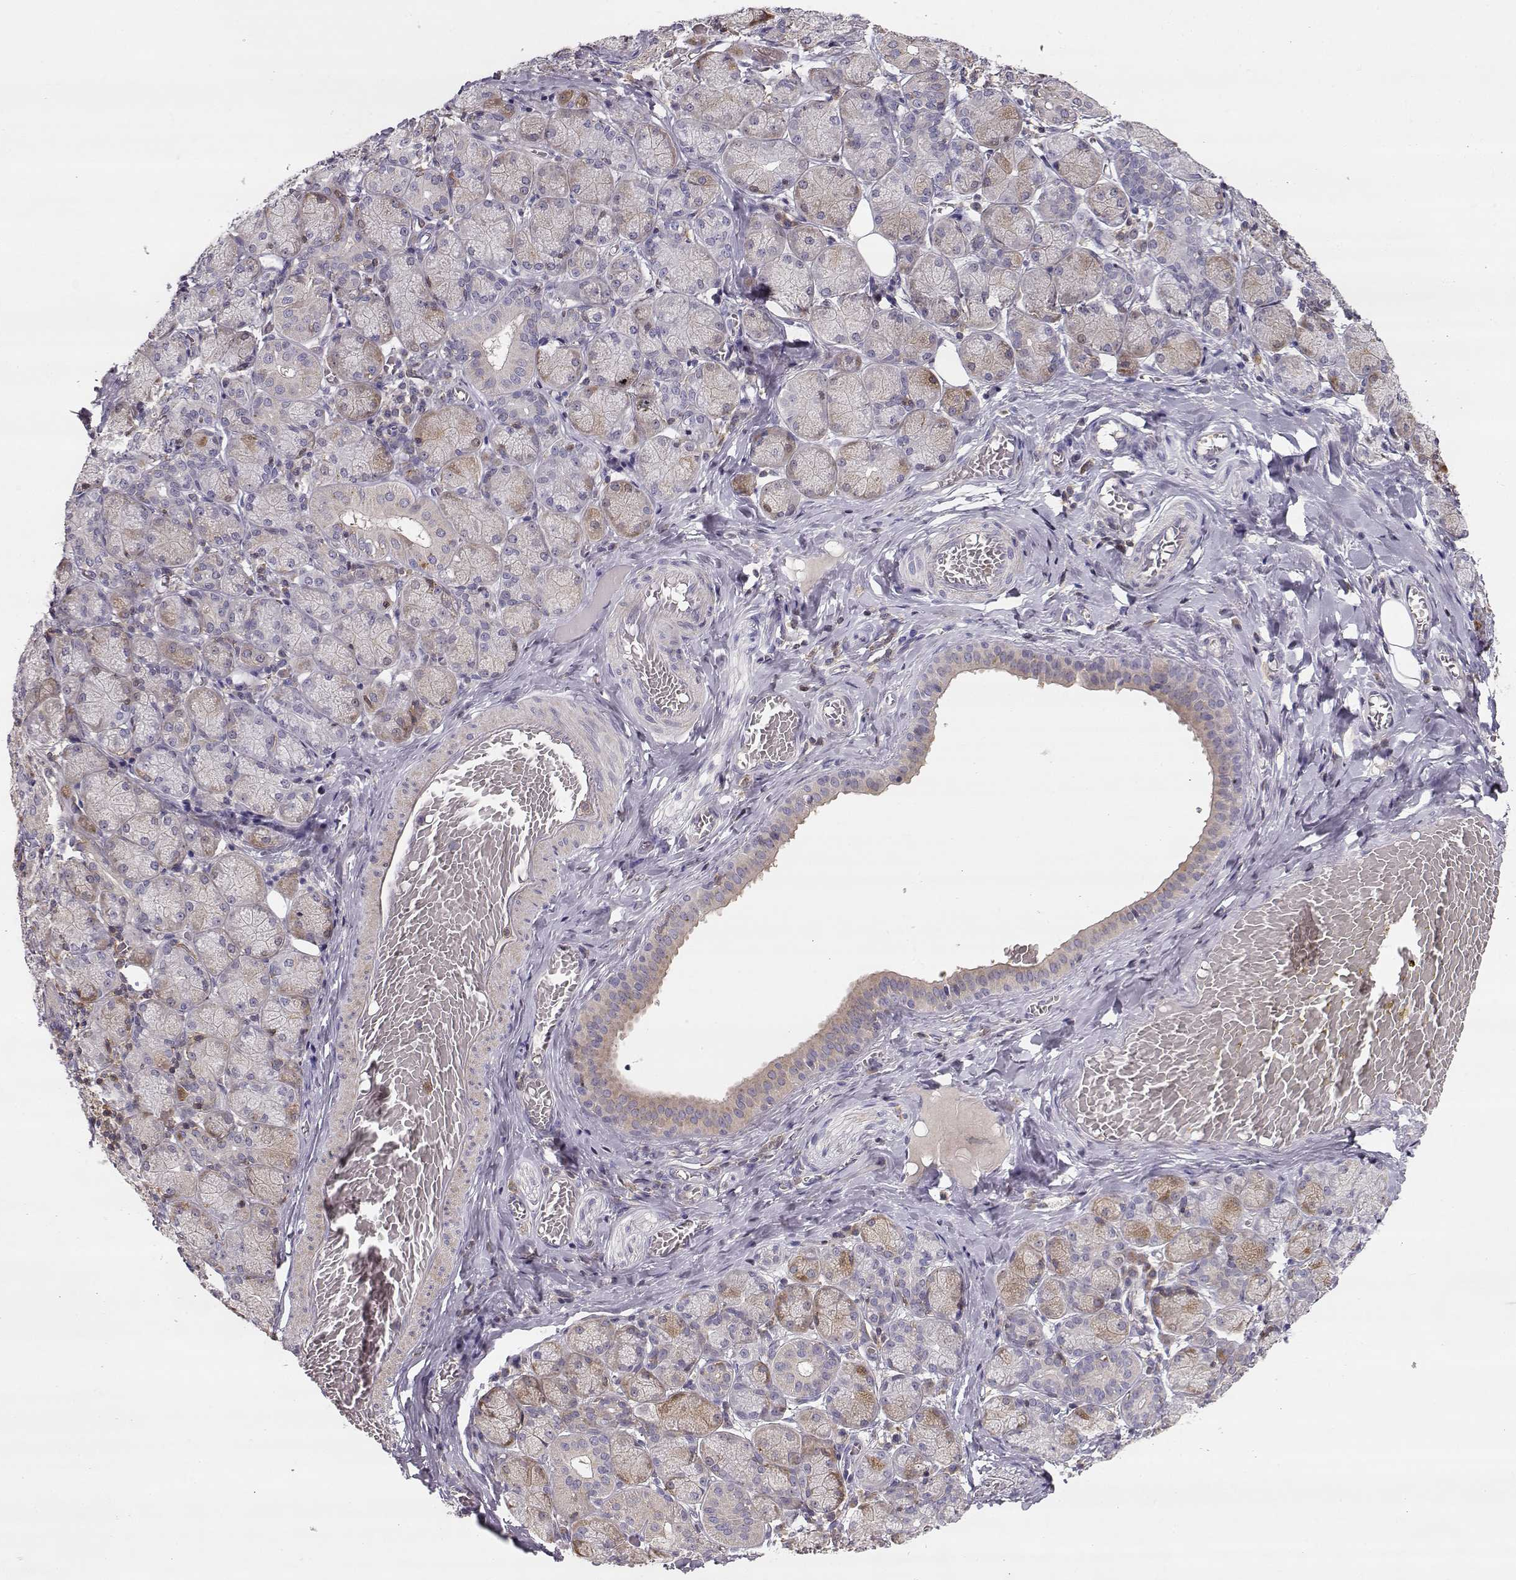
{"staining": {"intensity": "weak", "quantity": "<25%", "location": "cytoplasmic/membranous"}, "tissue": "salivary gland", "cell_type": "Glandular cells", "image_type": "normal", "snomed": [{"axis": "morphology", "description": "Normal tissue, NOS"}, {"axis": "topography", "description": "Salivary gland"}, {"axis": "topography", "description": "Peripheral nerve tissue"}], "caption": "The IHC photomicrograph has no significant positivity in glandular cells of salivary gland.", "gene": "VAV1", "patient": {"sex": "female", "age": 24}}